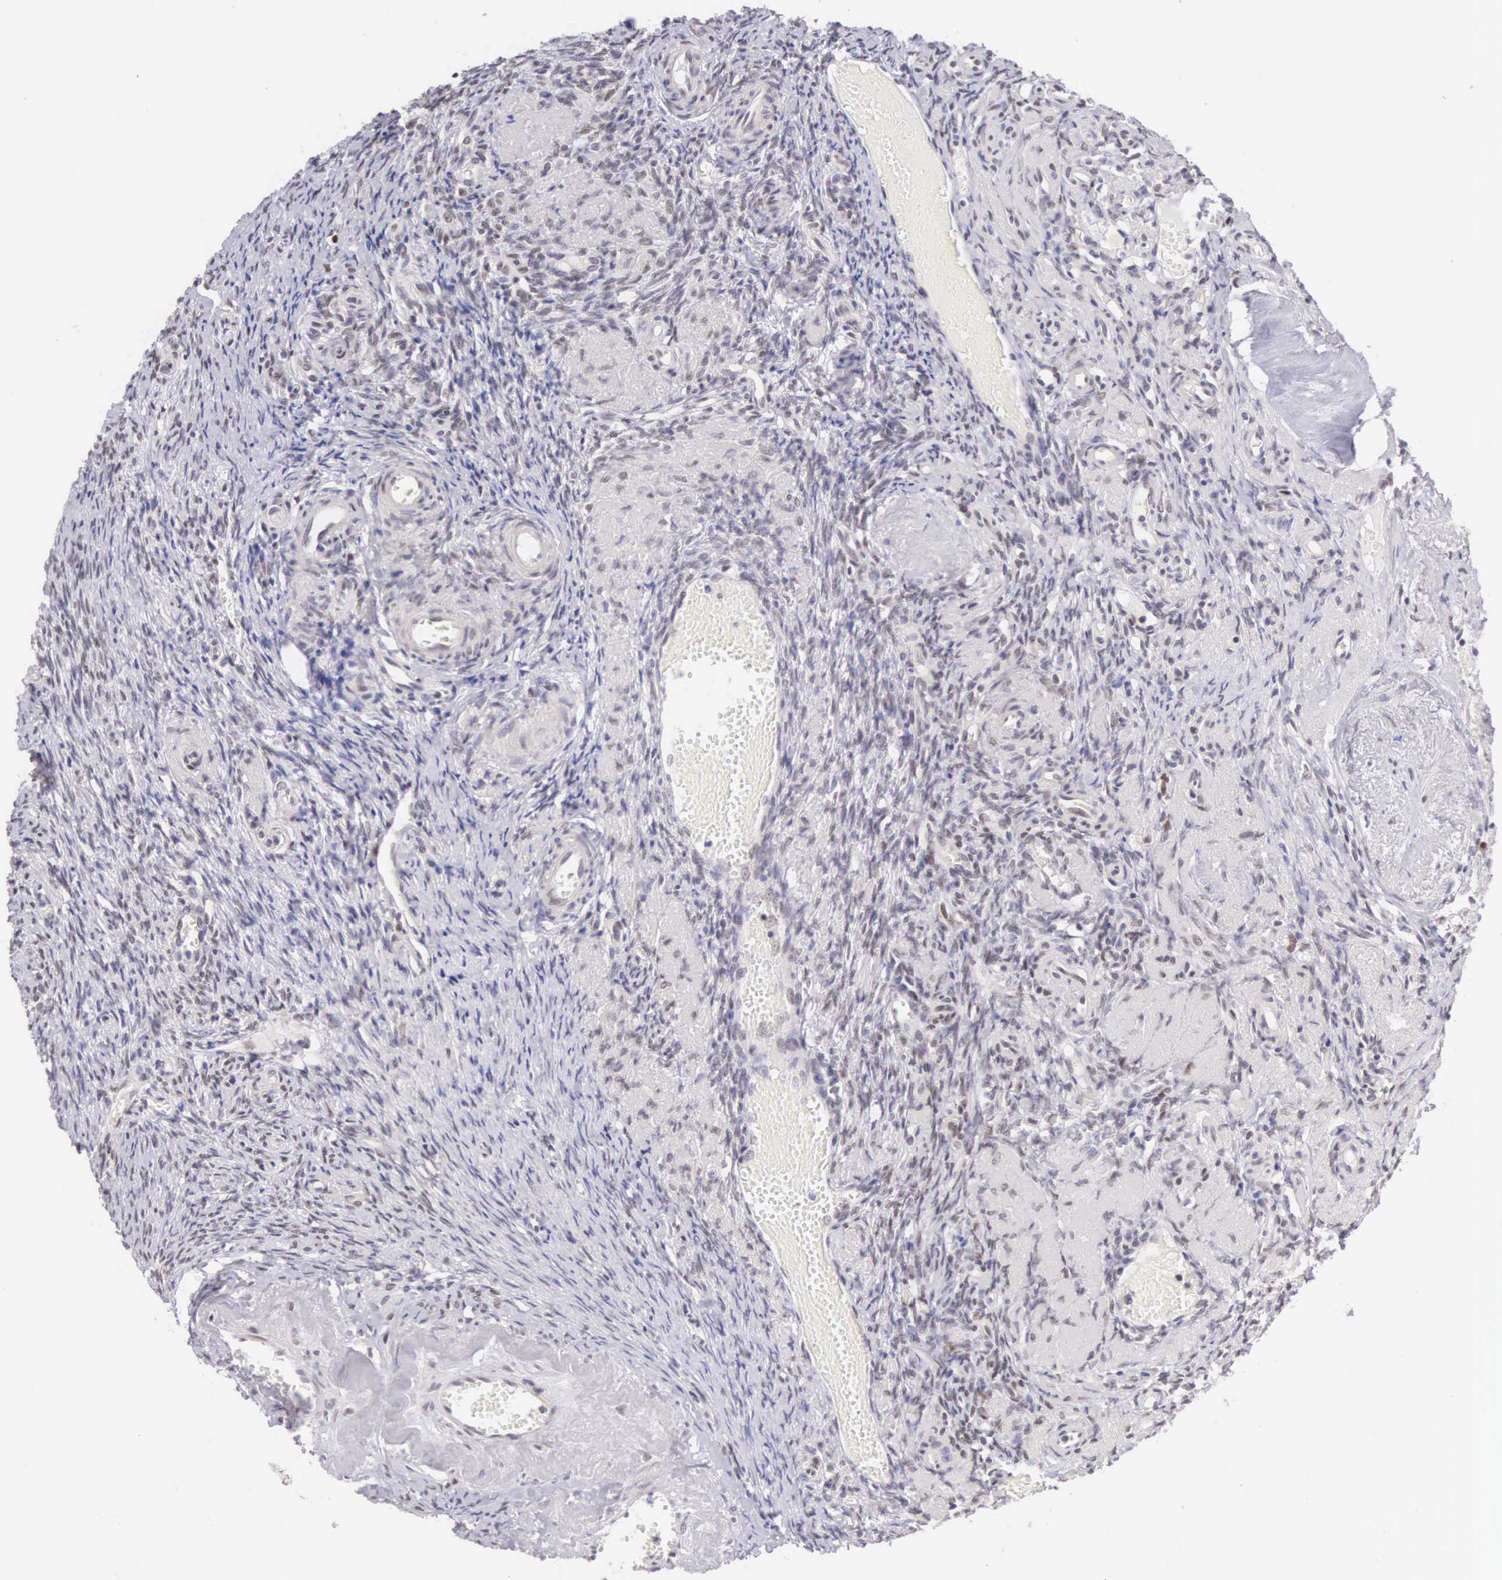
{"staining": {"intensity": "weak", "quantity": "<25%", "location": "nuclear"}, "tissue": "ovary", "cell_type": "Follicle cells", "image_type": "normal", "snomed": [{"axis": "morphology", "description": "Normal tissue, NOS"}, {"axis": "topography", "description": "Ovary"}], "caption": "This is a micrograph of immunohistochemistry staining of benign ovary, which shows no staining in follicle cells.", "gene": "CCDC117", "patient": {"sex": "female", "age": 63}}